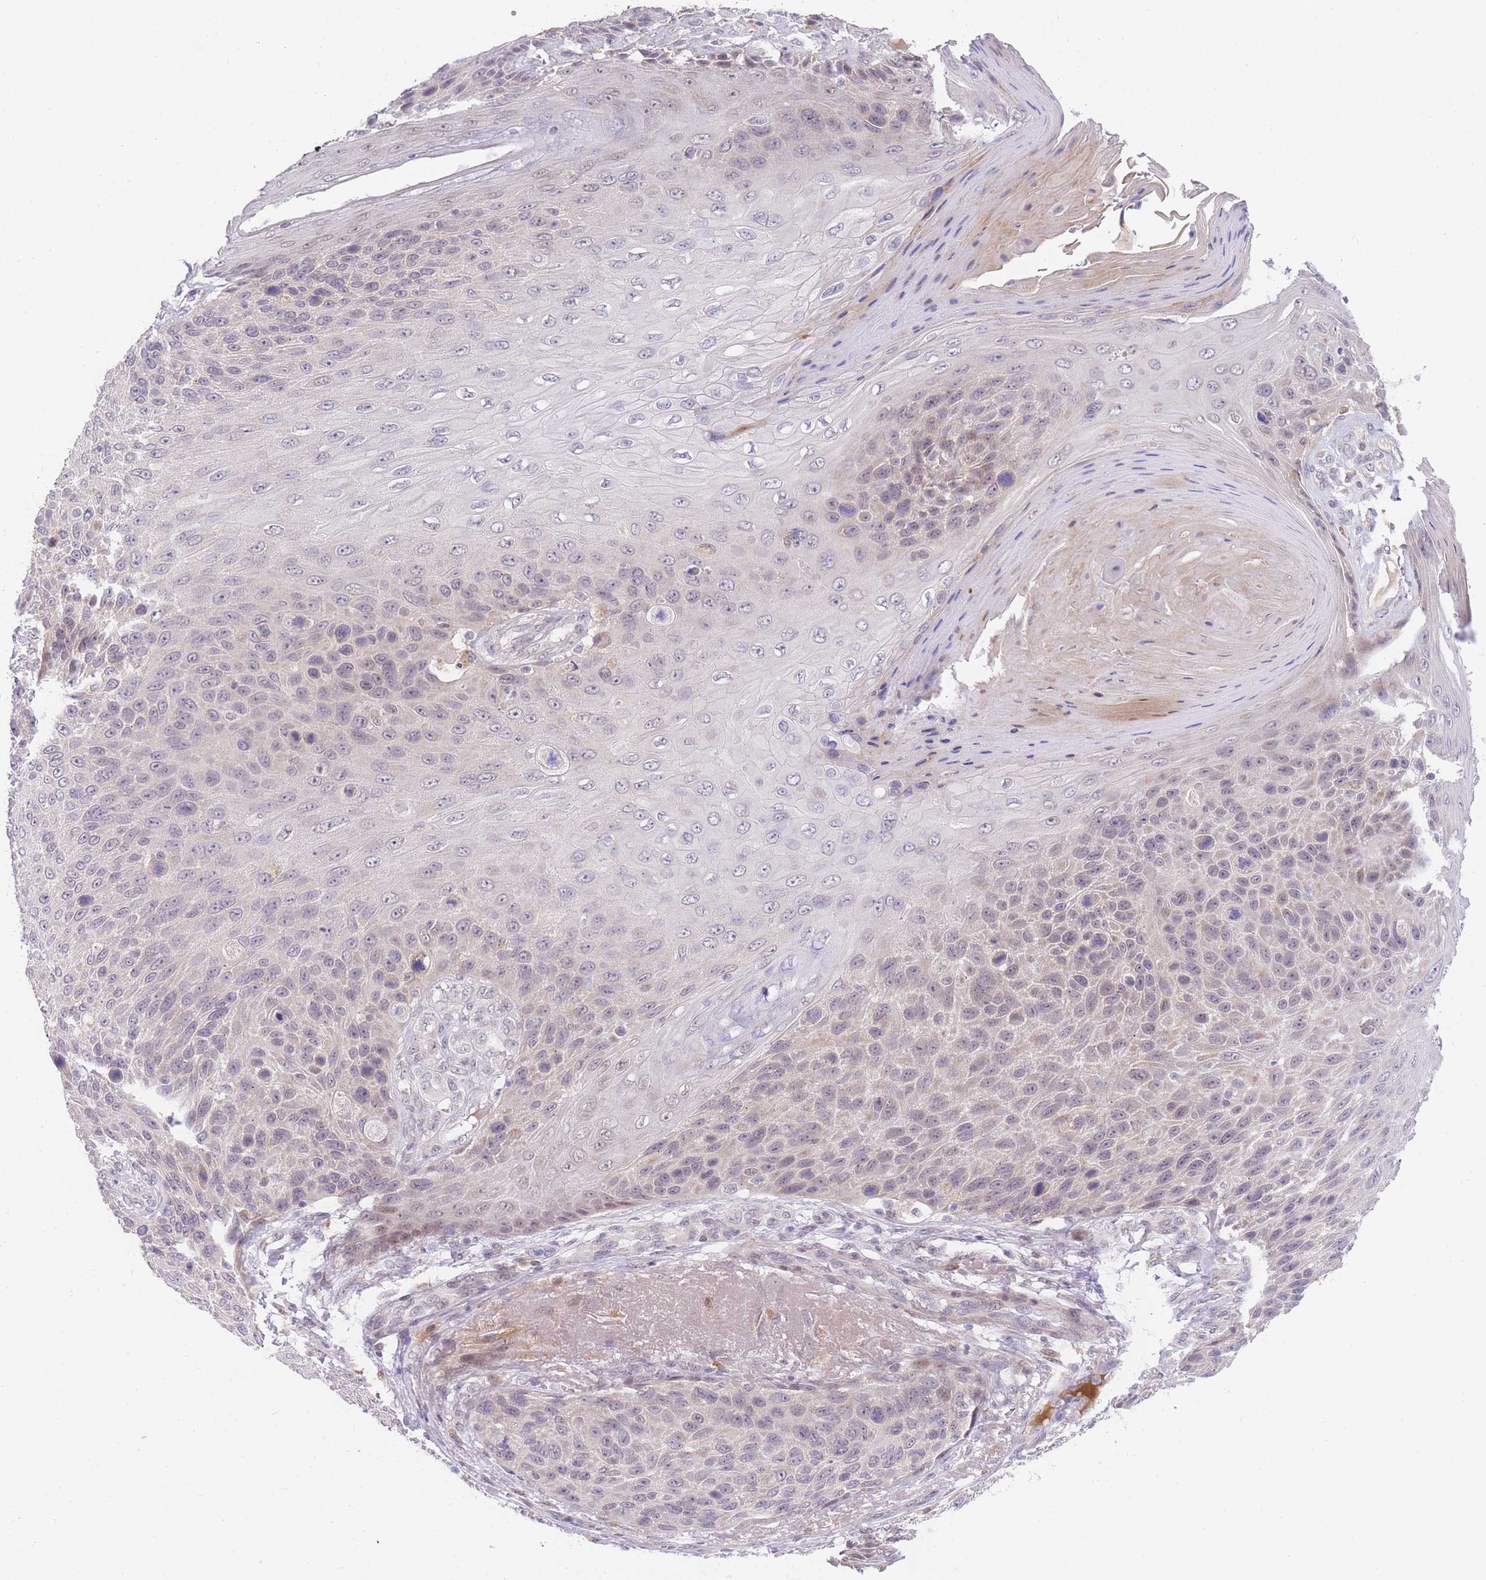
{"staining": {"intensity": "weak", "quantity": "<25%", "location": "nuclear"}, "tissue": "skin cancer", "cell_type": "Tumor cells", "image_type": "cancer", "snomed": [{"axis": "morphology", "description": "Squamous cell carcinoma, NOS"}, {"axis": "topography", "description": "Skin"}], "caption": "This is an immunohistochemistry (IHC) image of human skin squamous cell carcinoma. There is no positivity in tumor cells.", "gene": "SLC25A33", "patient": {"sex": "female", "age": 88}}